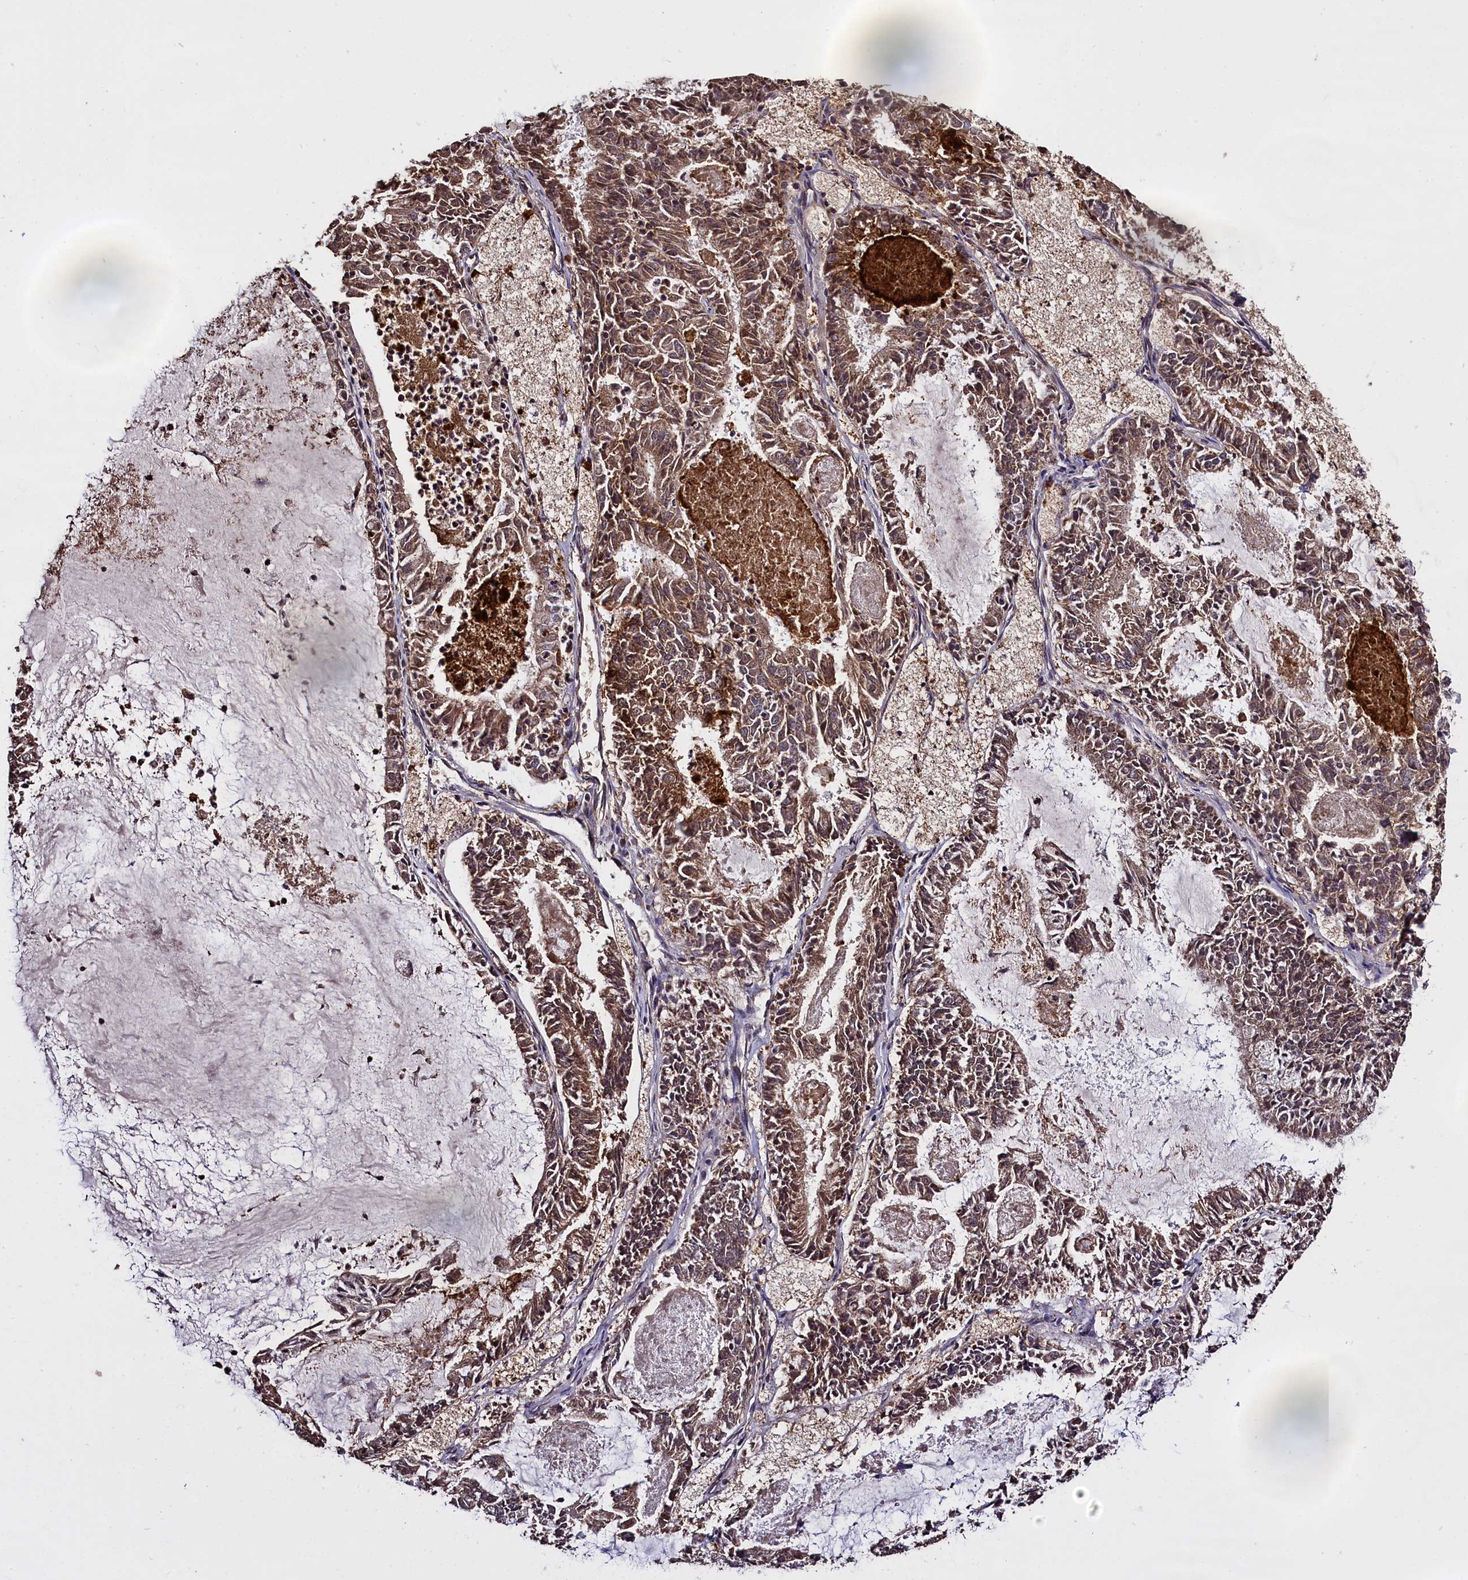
{"staining": {"intensity": "moderate", "quantity": "25%-75%", "location": "cytoplasmic/membranous"}, "tissue": "endometrial cancer", "cell_type": "Tumor cells", "image_type": "cancer", "snomed": [{"axis": "morphology", "description": "Adenocarcinoma, NOS"}, {"axis": "topography", "description": "Endometrium"}], "caption": "The image demonstrates staining of endometrial cancer, revealing moderate cytoplasmic/membranous protein staining (brown color) within tumor cells. The staining was performed using DAB to visualize the protein expression in brown, while the nuclei were stained in blue with hematoxylin (Magnification: 20x).", "gene": "CLRN2", "patient": {"sex": "female", "age": 57}}